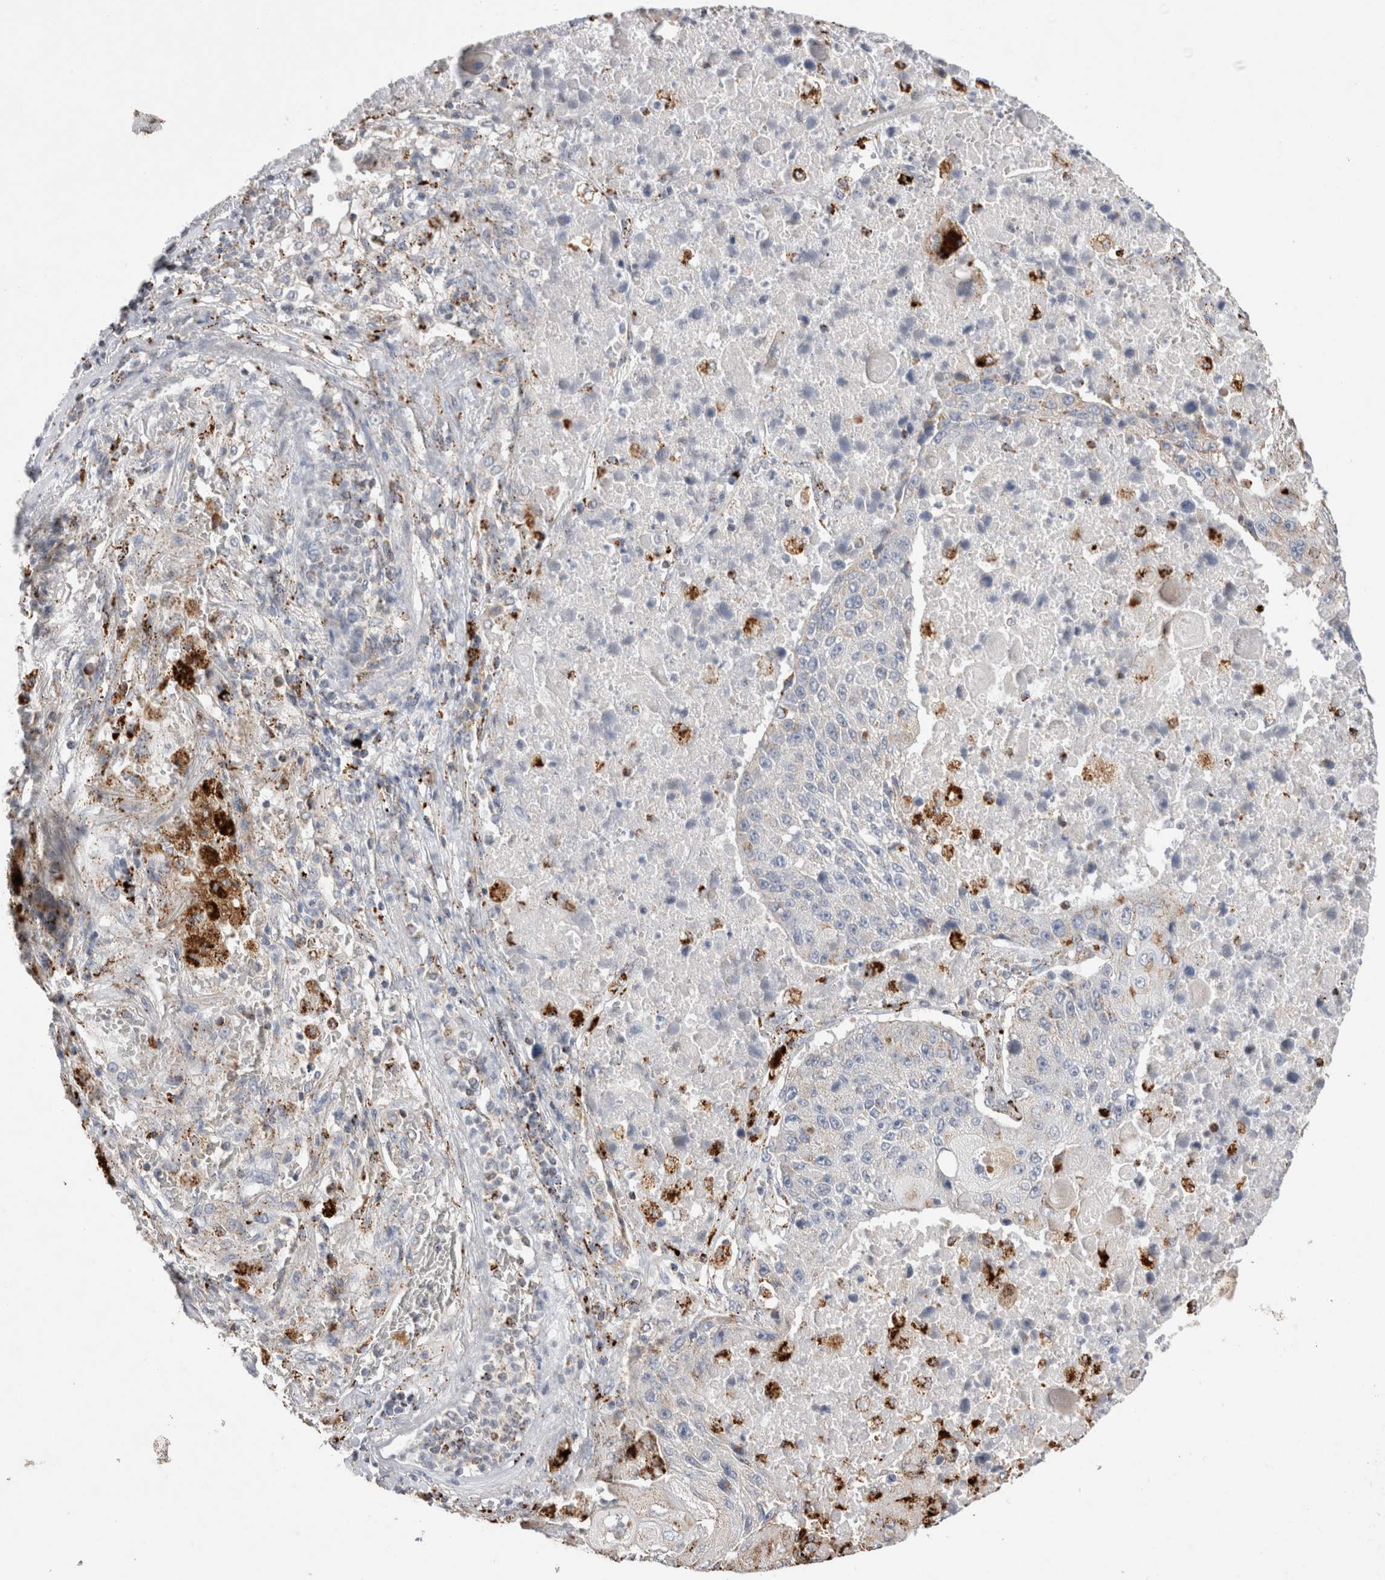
{"staining": {"intensity": "negative", "quantity": "none", "location": "none"}, "tissue": "lung cancer", "cell_type": "Tumor cells", "image_type": "cancer", "snomed": [{"axis": "morphology", "description": "Squamous cell carcinoma, NOS"}, {"axis": "topography", "description": "Lung"}], "caption": "Lung squamous cell carcinoma stained for a protein using immunohistochemistry (IHC) shows no staining tumor cells.", "gene": "CTSA", "patient": {"sex": "male", "age": 61}}